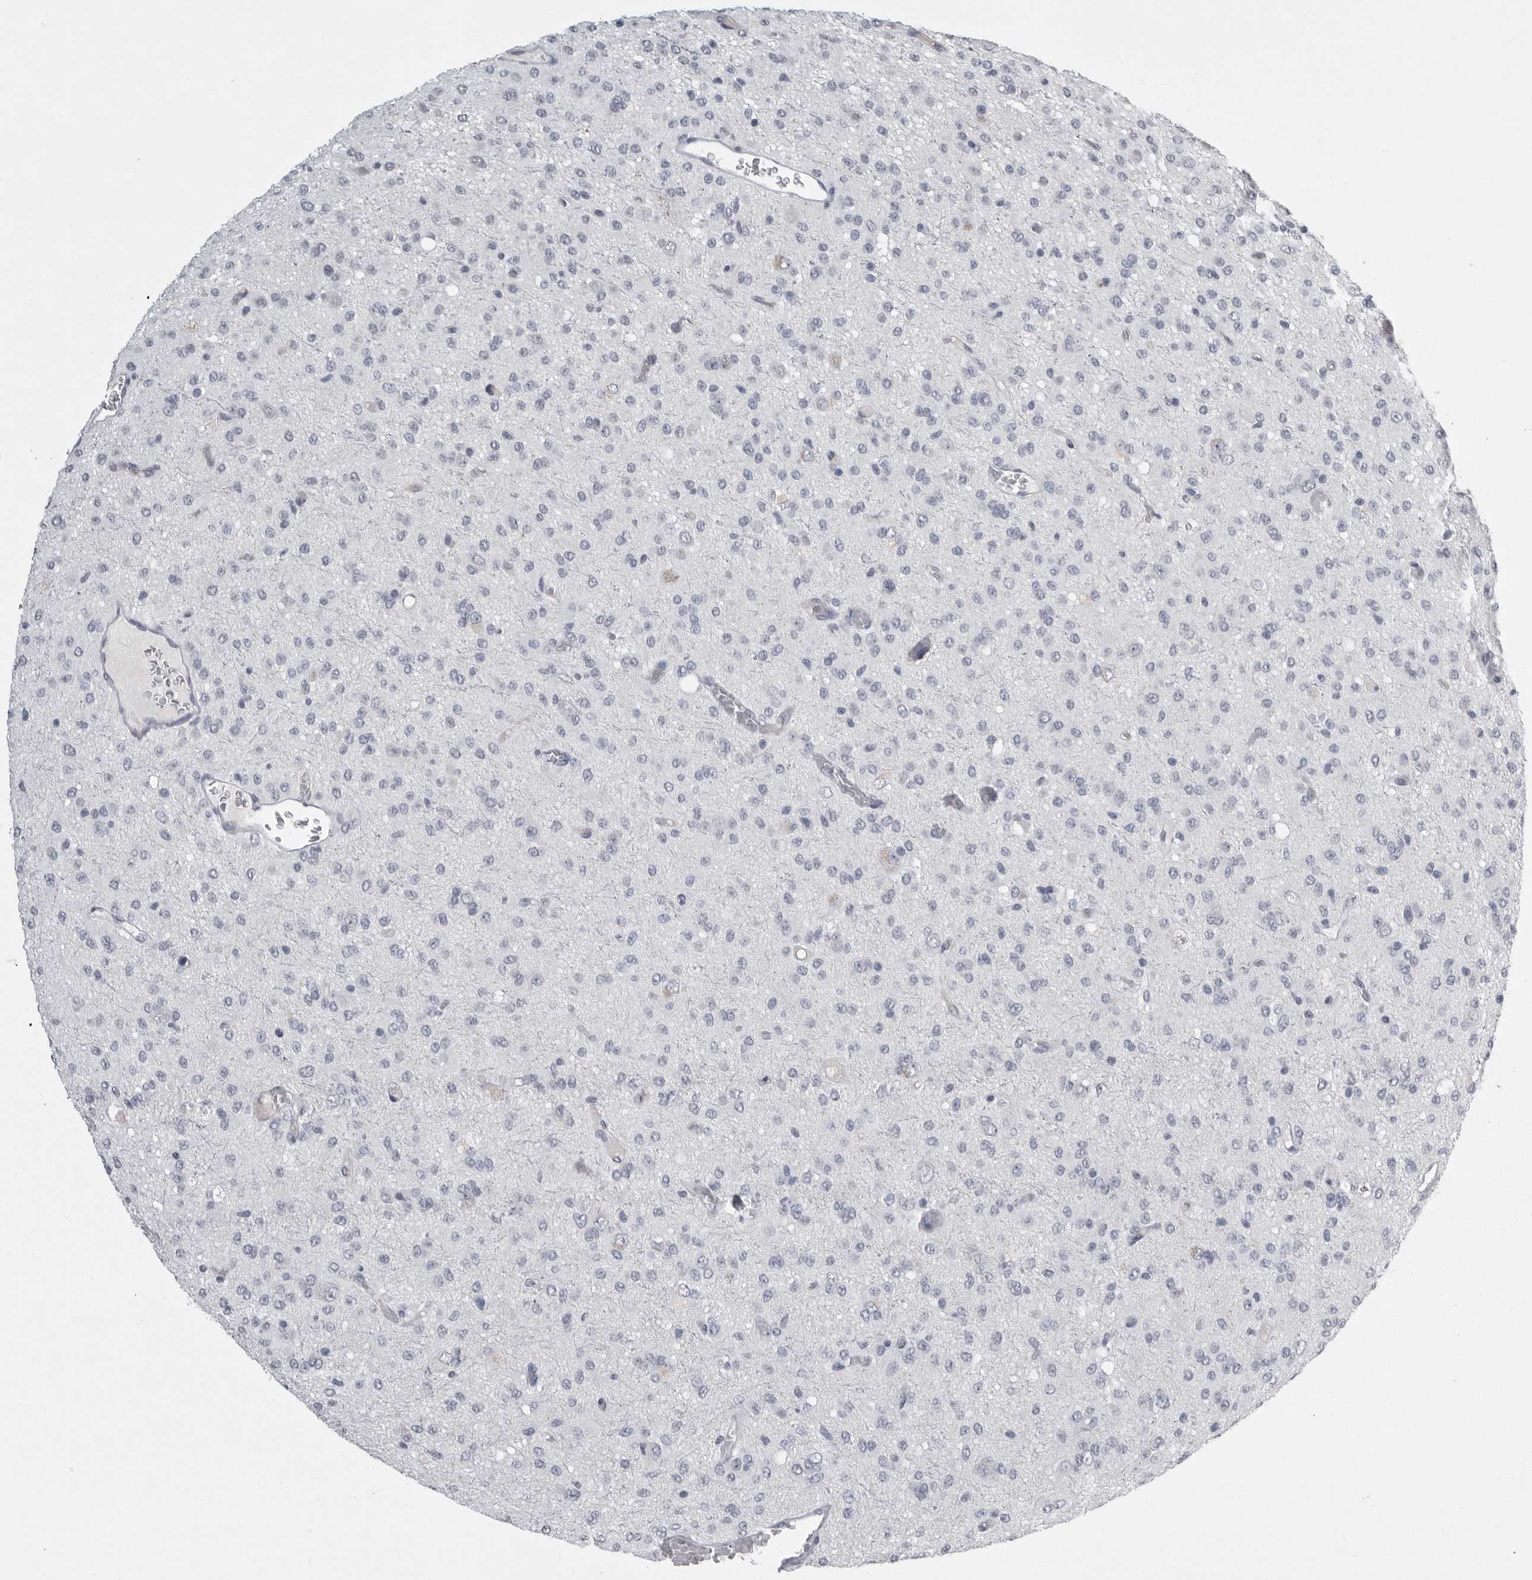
{"staining": {"intensity": "negative", "quantity": "none", "location": "none"}, "tissue": "glioma", "cell_type": "Tumor cells", "image_type": "cancer", "snomed": [{"axis": "morphology", "description": "Glioma, malignant, High grade"}, {"axis": "topography", "description": "Brain"}], "caption": "Photomicrograph shows no protein staining in tumor cells of glioma tissue.", "gene": "GNLY", "patient": {"sex": "female", "age": 59}}